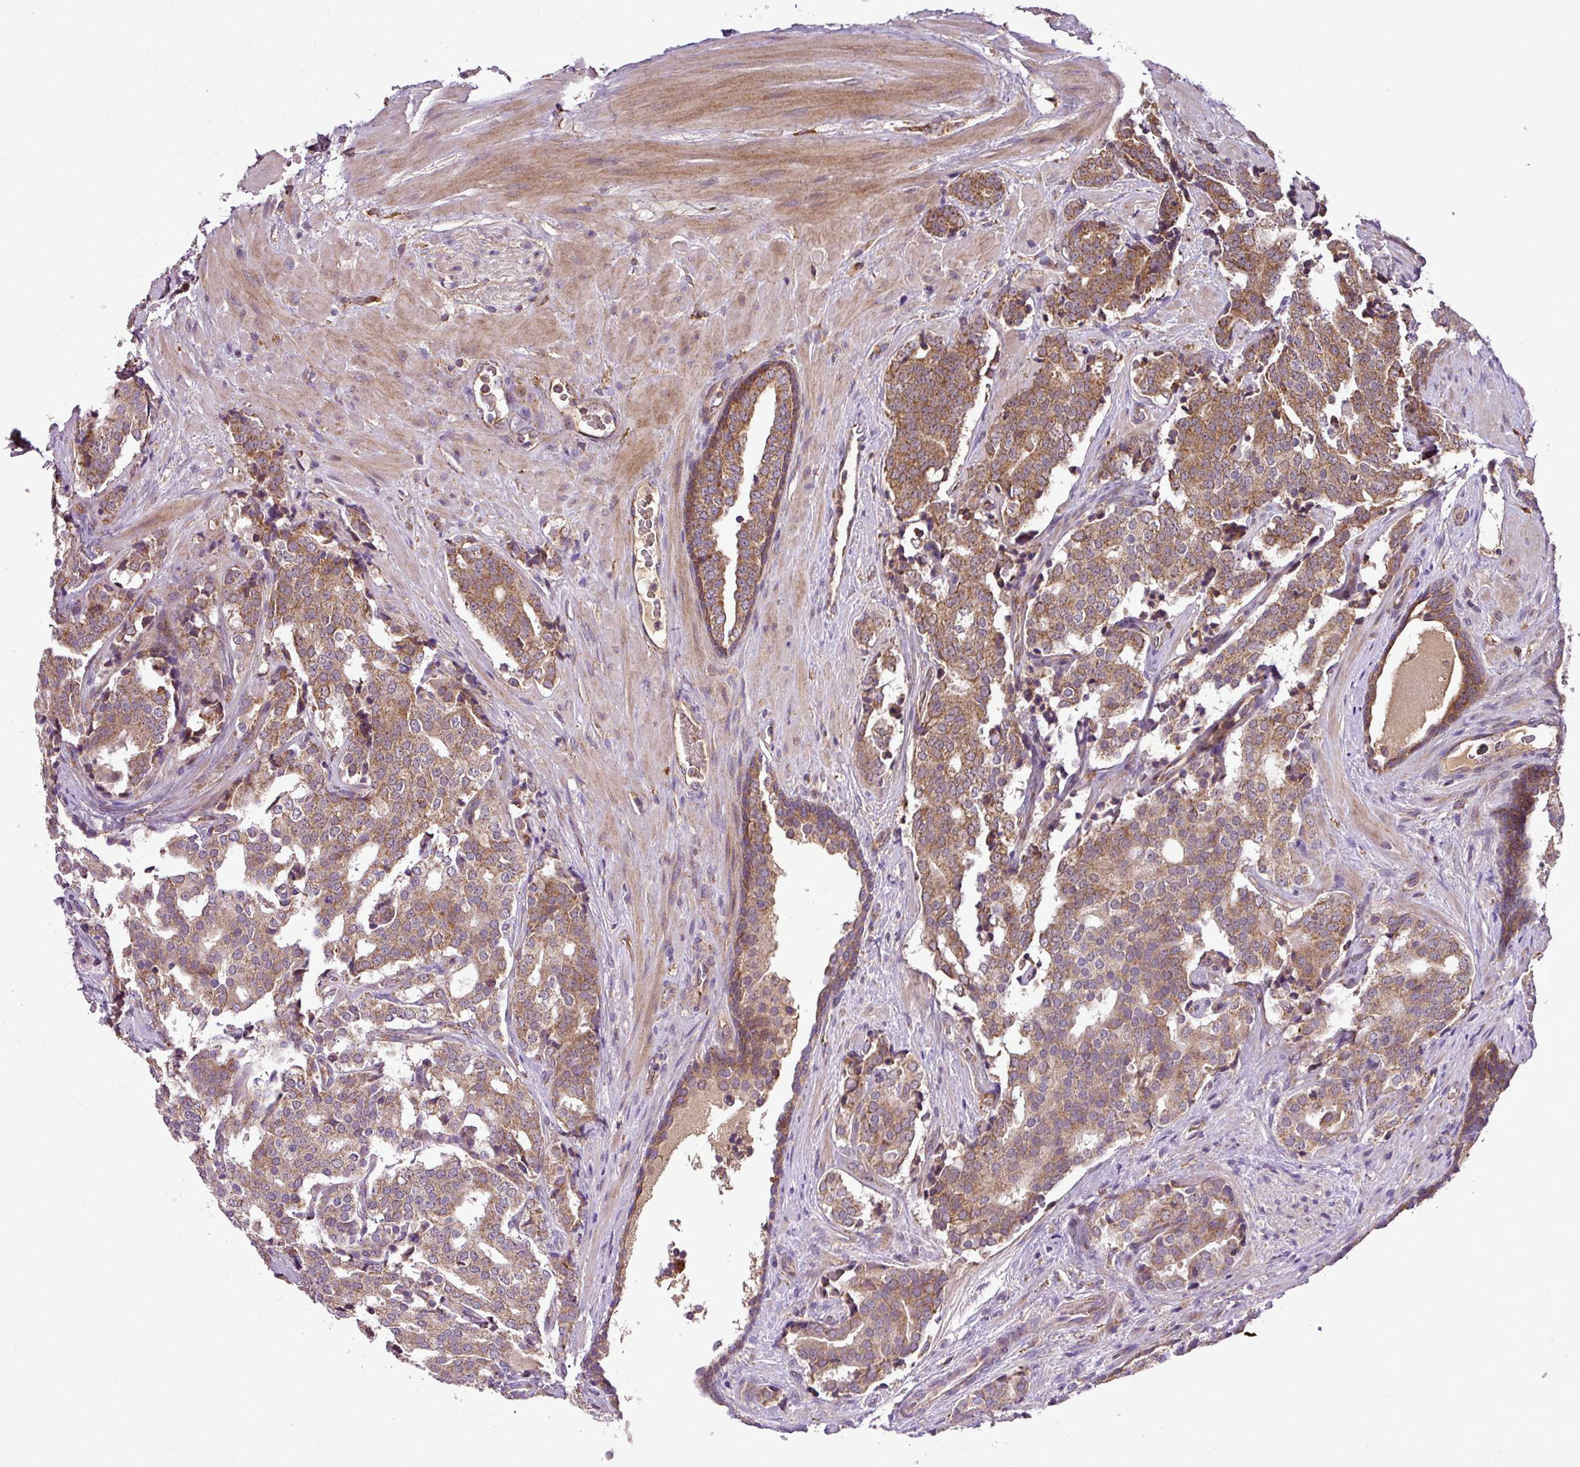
{"staining": {"intensity": "moderate", "quantity": ">75%", "location": "cytoplasmic/membranous"}, "tissue": "prostate cancer", "cell_type": "Tumor cells", "image_type": "cancer", "snomed": [{"axis": "morphology", "description": "Adenocarcinoma, High grade"}, {"axis": "topography", "description": "Prostate"}], "caption": "Protein staining displays moderate cytoplasmic/membranous positivity in approximately >75% of tumor cells in prostate adenocarcinoma (high-grade).", "gene": "ZNF513", "patient": {"sex": "male", "age": 63}}